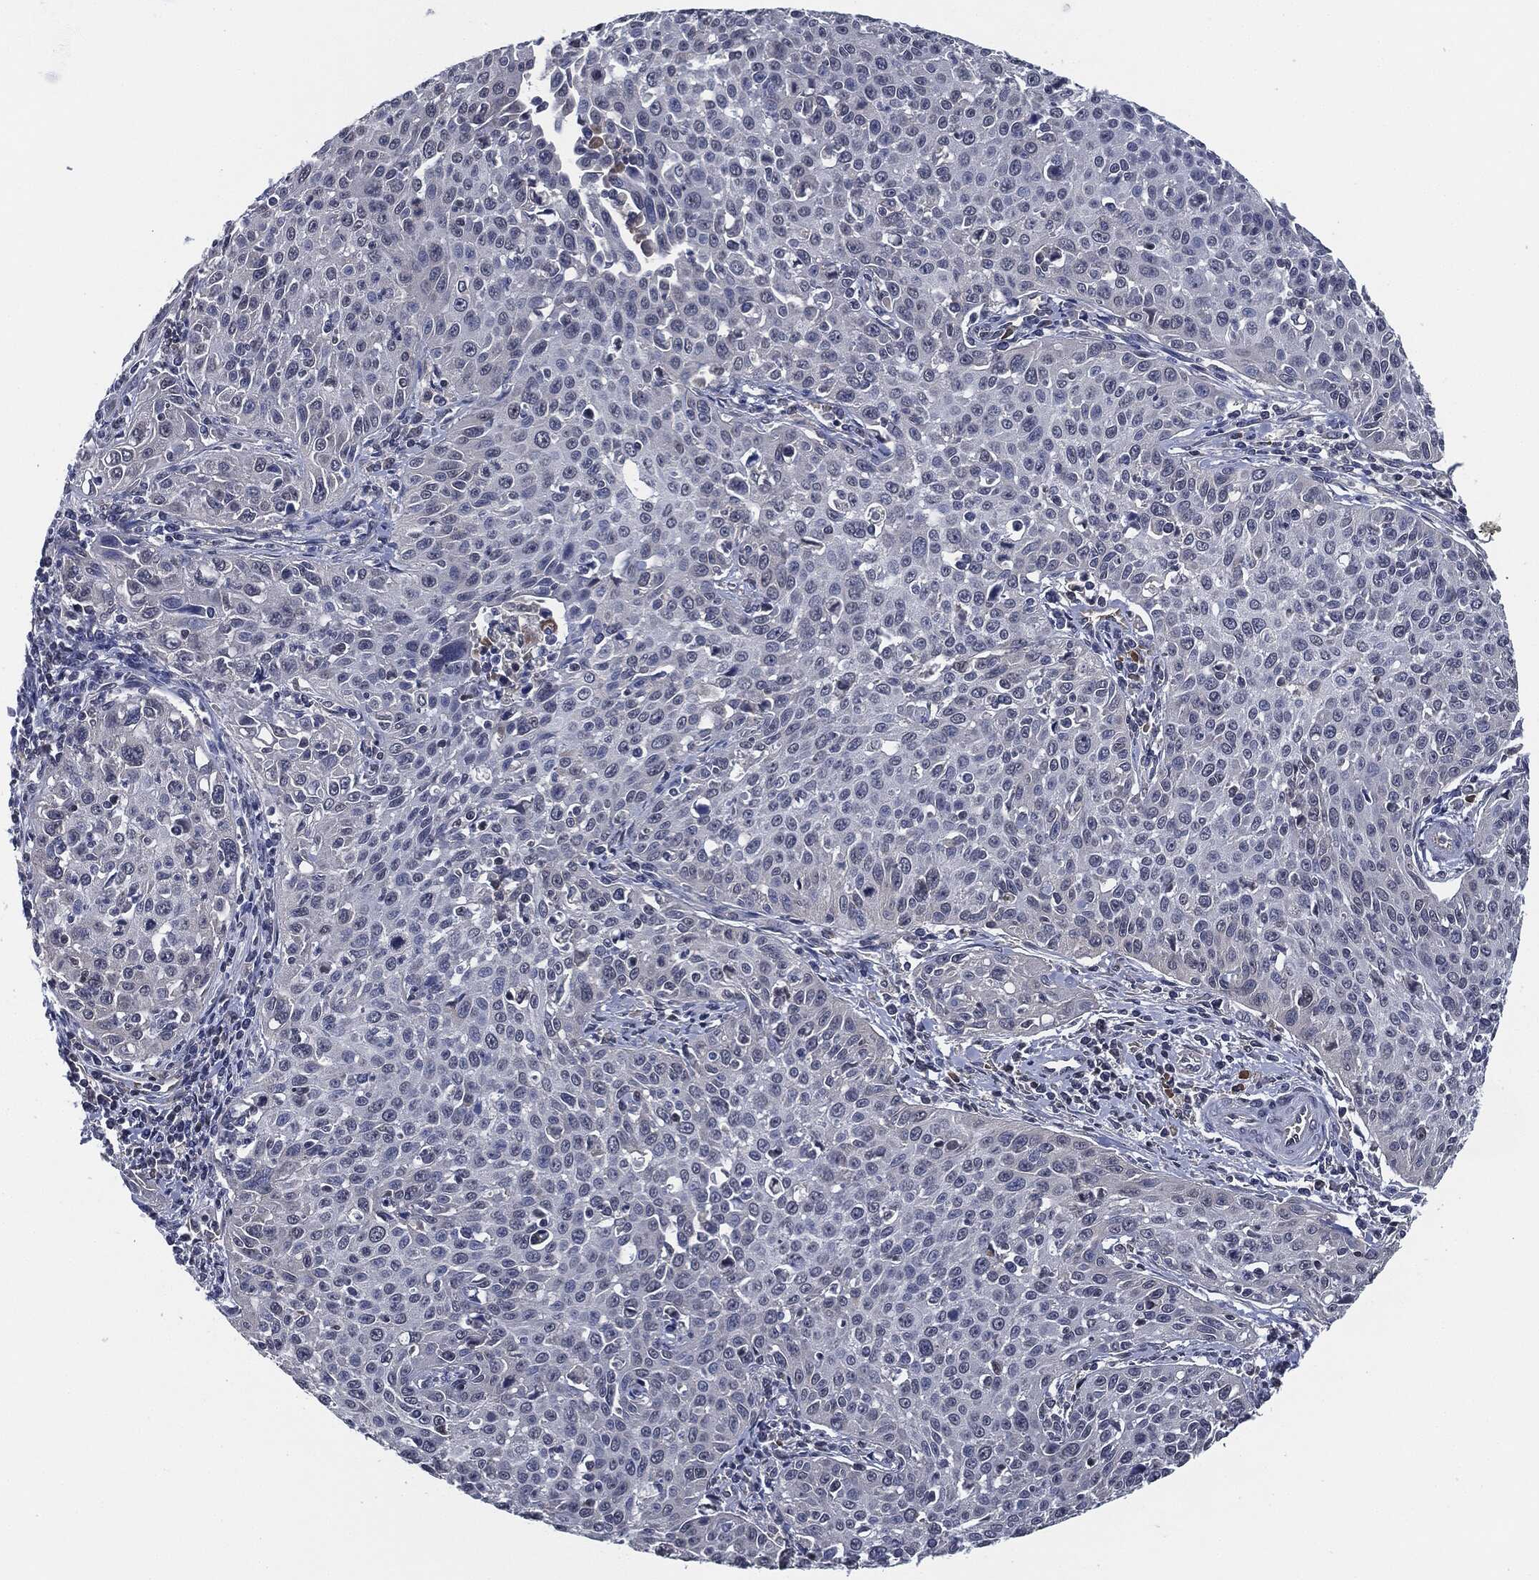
{"staining": {"intensity": "negative", "quantity": "none", "location": "none"}, "tissue": "cervical cancer", "cell_type": "Tumor cells", "image_type": "cancer", "snomed": [{"axis": "morphology", "description": "Squamous cell carcinoma, NOS"}, {"axis": "topography", "description": "Cervix"}], "caption": "The immunohistochemistry (IHC) histopathology image has no significant staining in tumor cells of cervical squamous cell carcinoma tissue. The staining was performed using DAB (3,3'-diaminobenzidine) to visualize the protein expression in brown, while the nuclei were stained in blue with hematoxylin (Magnification: 20x).", "gene": "IL2RG", "patient": {"sex": "female", "age": 26}}